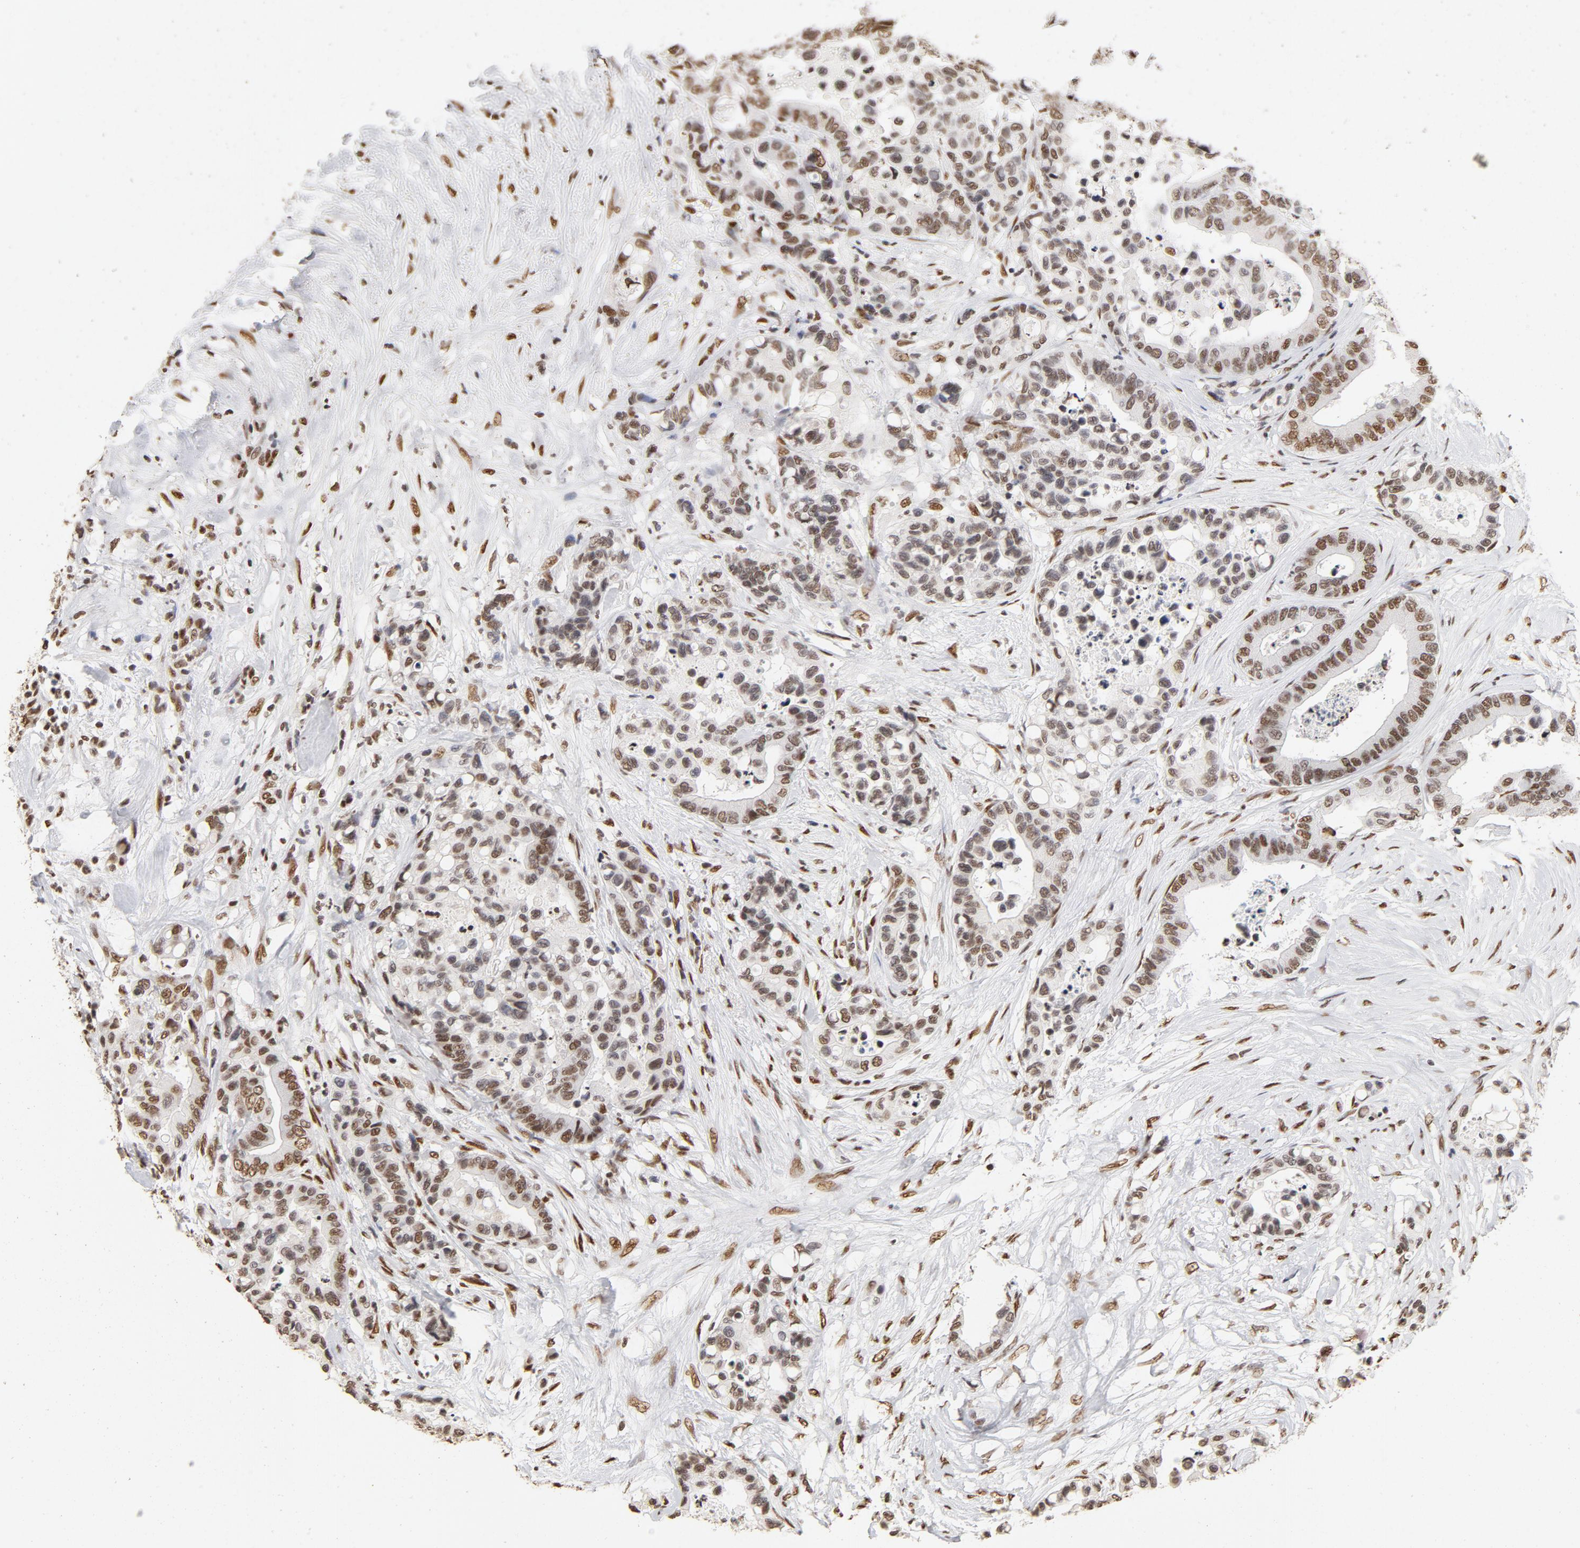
{"staining": {"intensity": "moderate", "quantity": ">75%", "location": "nuclear"}, "tissue": "colorectal cancer", "cell_type": "Tumor cells", "image_type": "cancer", "snomed": [{"axis": "morphology", "description": "Adenocarcinoma, NOS"}, {"axis": "topography", "description": "Colon"}], "caption": "A histopathology image of human adenocarcinoma (colorectal) stained for a protein exhibits moderate nuclear brown staining in tumor cells.", "gene": "TP53BP1", "patient": {"sex": "male", "age": 82}}